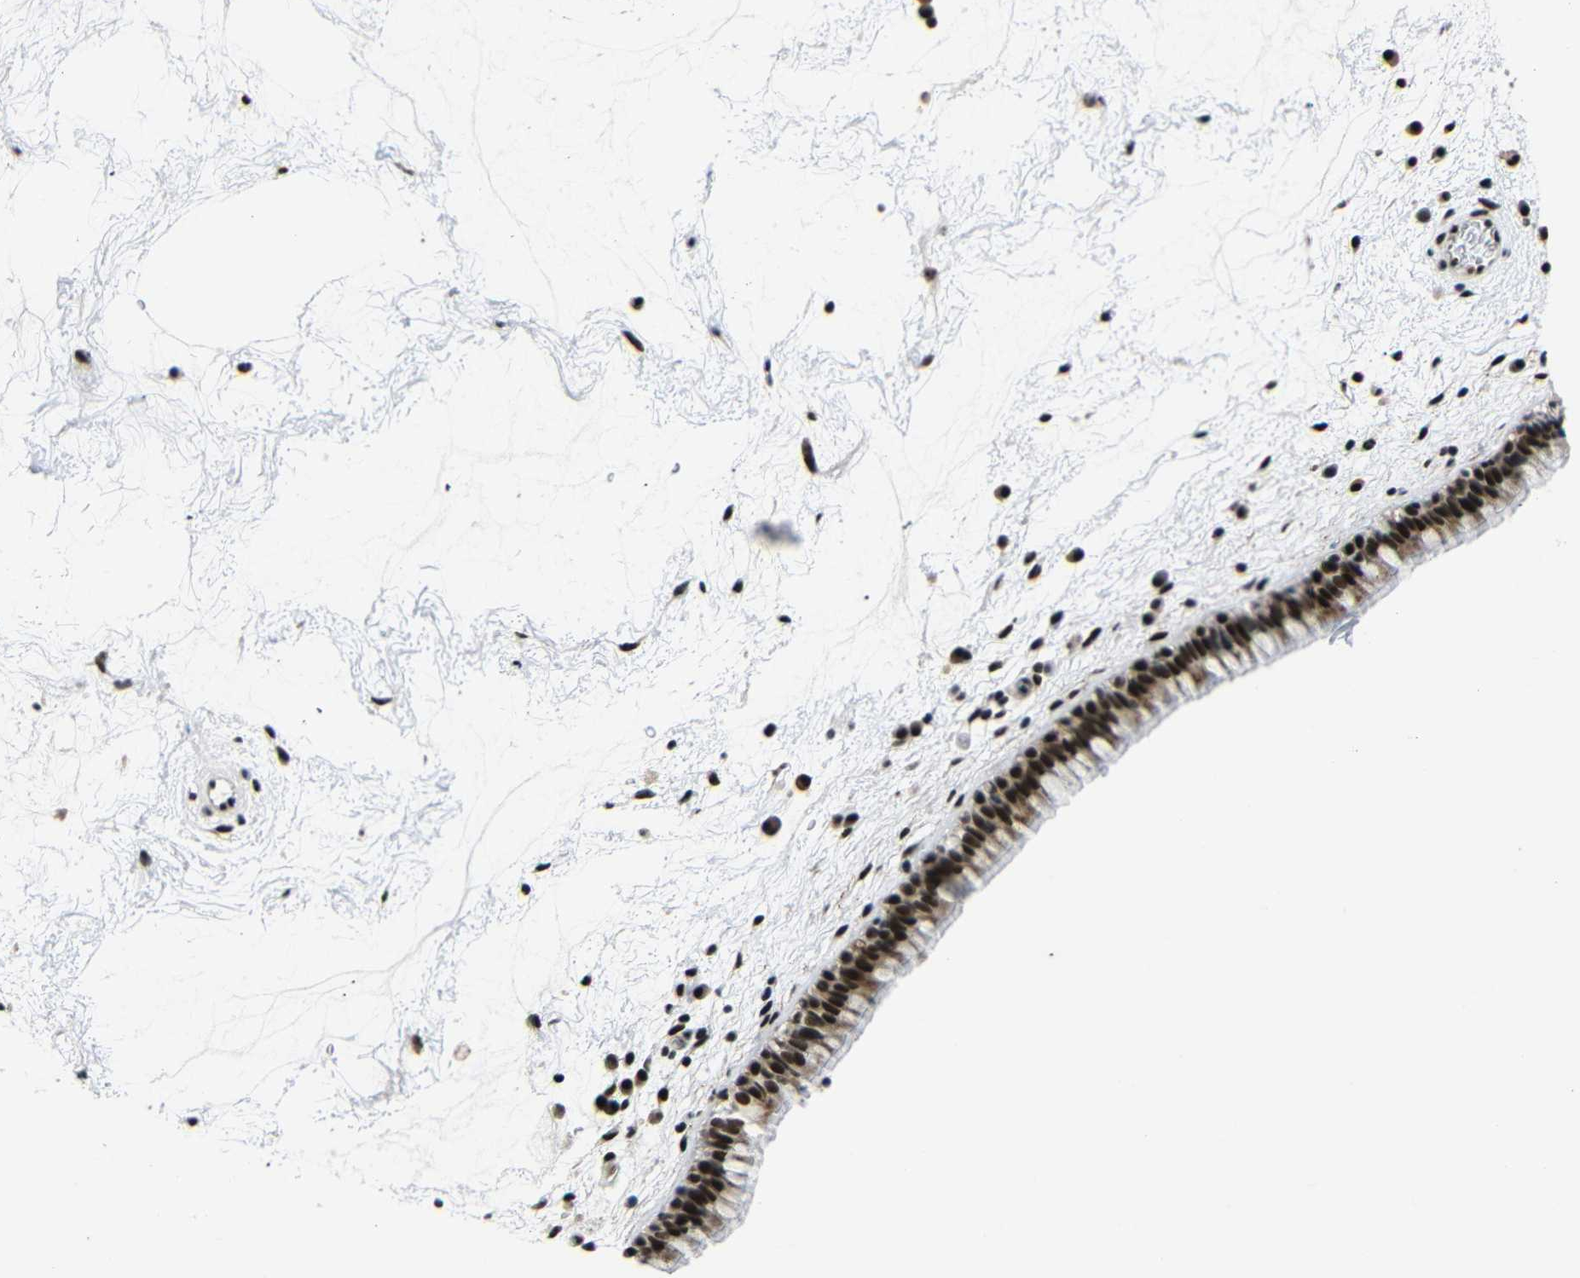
{"staining": {"intensity": "strong", "quantity": ">75%", "location": "nuclear"}, "tissue": "nasopharynx", "cell_type": "Respiratory epithelial cells", "image_type": "normal", "snomed": [{"axis": "morphology", "description": "Normal tissue, NOS"}, {"axis": "morphology", "description": "Inflammation, NOS"}, {"axis": "topography", "description": "Nasopharynx"}], "caption": "This image displays immunohistochemistry staining of unremarkable human nasopharynx, with high strong nuclear positivity in about >75% of respiratory epithelial cells.", "gene": "SETDB2", "patient": {"sex": "male", "age": 48}}